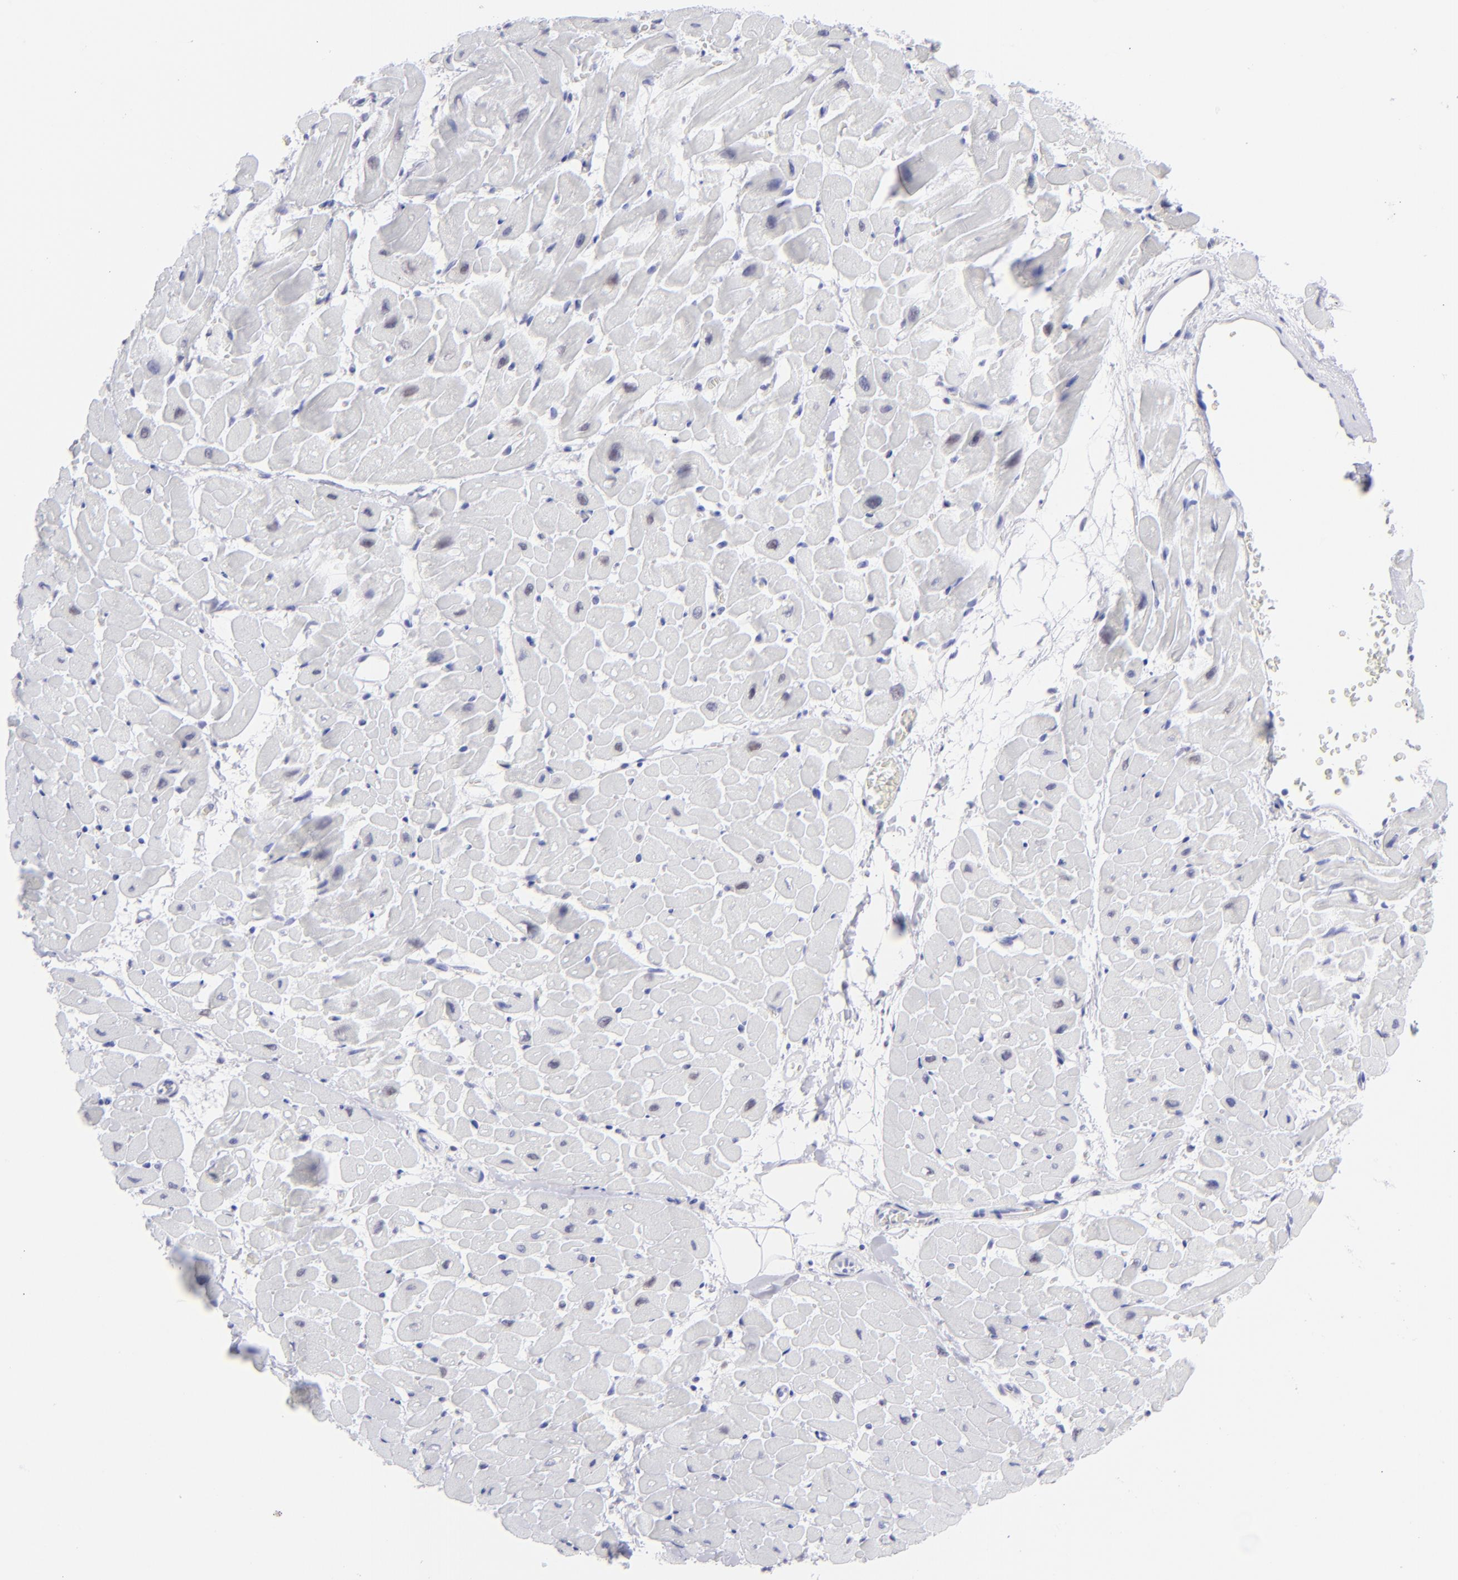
{"staining": {"intensity": "moderate", "quantity": "25%-75%", "location": "nuclear"}, "tissue": "heart muscle", "cell_type": "Cardiomyocytes", "image_type": "normal", "snomed": [{"axis": "morphology", "description": "Normal tissue, NOS"}, {"axis": "topography", "description": "Heart"}], "caption": "Cardiomyocytes exhibit moderate nuclear expression in approximately 25%-75% of cells in normal heart muscle. (DAB IHC, brown staining for protein, blue staining for nuclei).", "gene": "MITF", "patient": {"sex": "male", "age": 45}}